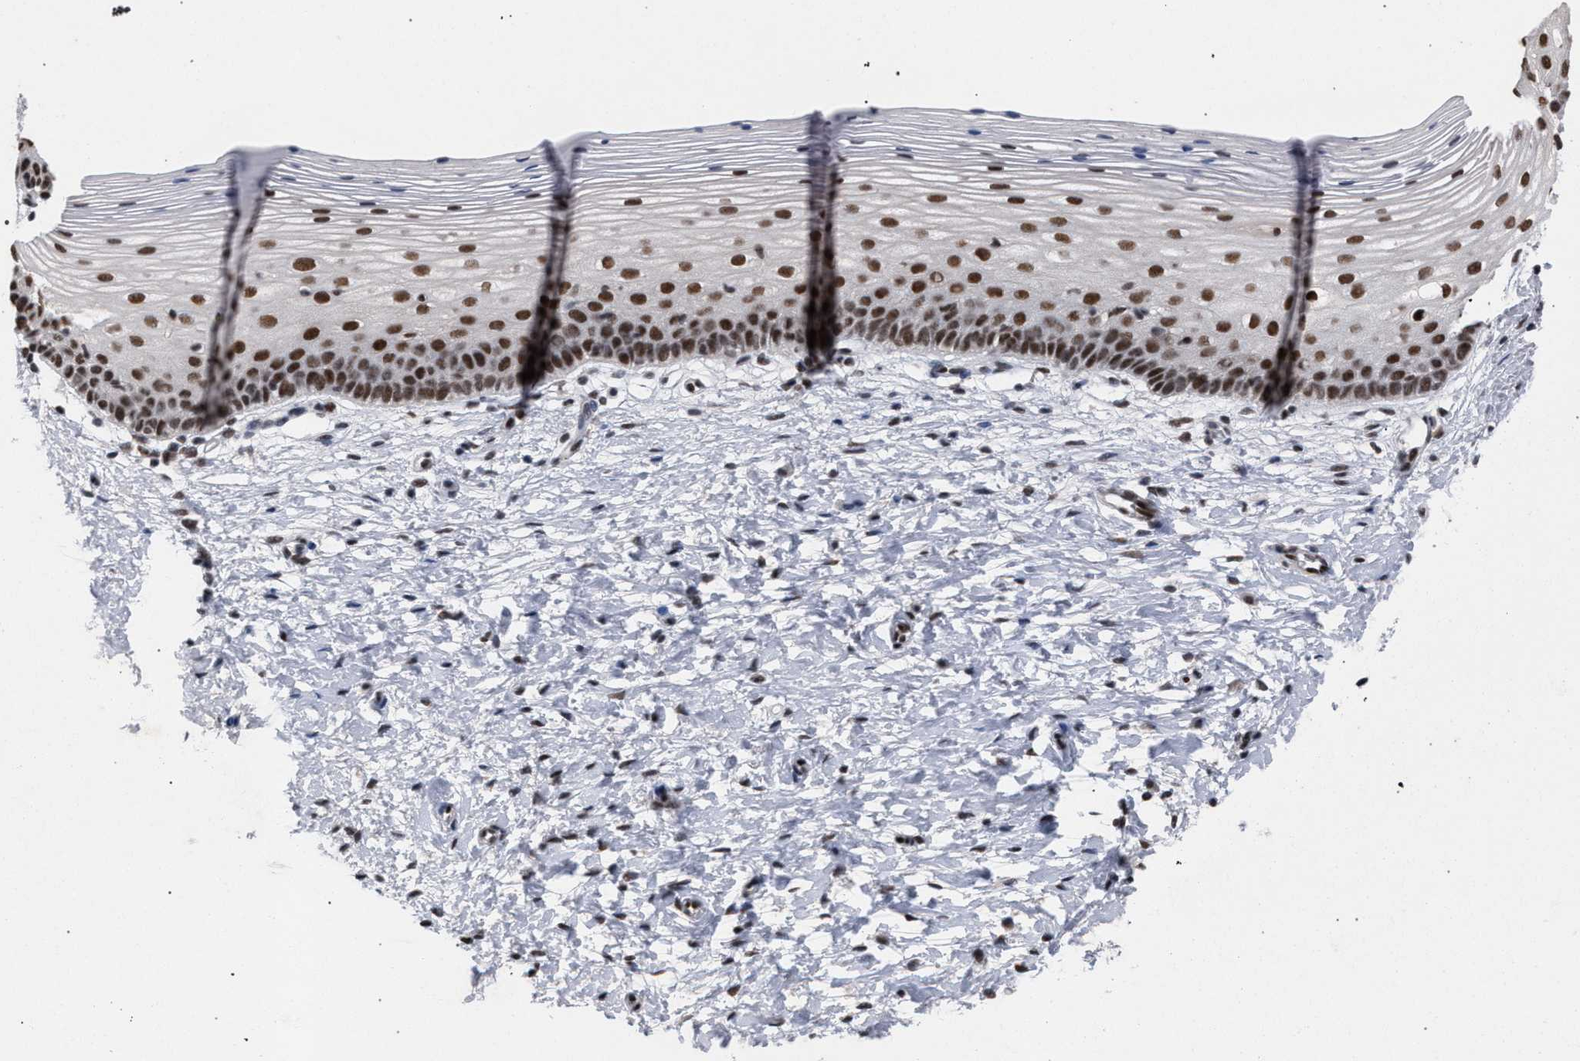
{"staining": {"intensity": "strong", "quantity": ">75%", "location": "nuclear"}, "tissue": "cervix", "cell_type": "Glandular cells", "image_type": "normal", "snomed": [{"axis": "morphology", "description": "Normal tissue, NOS"}, {"axis": "topography", "description": "Cervix"}], "caption": "High-magnification brightfield microscopy of unremarkable cervix stained with DAB (3,3'-diaminobenzidine) (brown) and counterstained with hematoxylin (blue). glandular cells exhibit strong nuclear expression is present in about>75% of cells.", "gene": "SCAF4", "patient": {"sex": "female", "age": 72}}